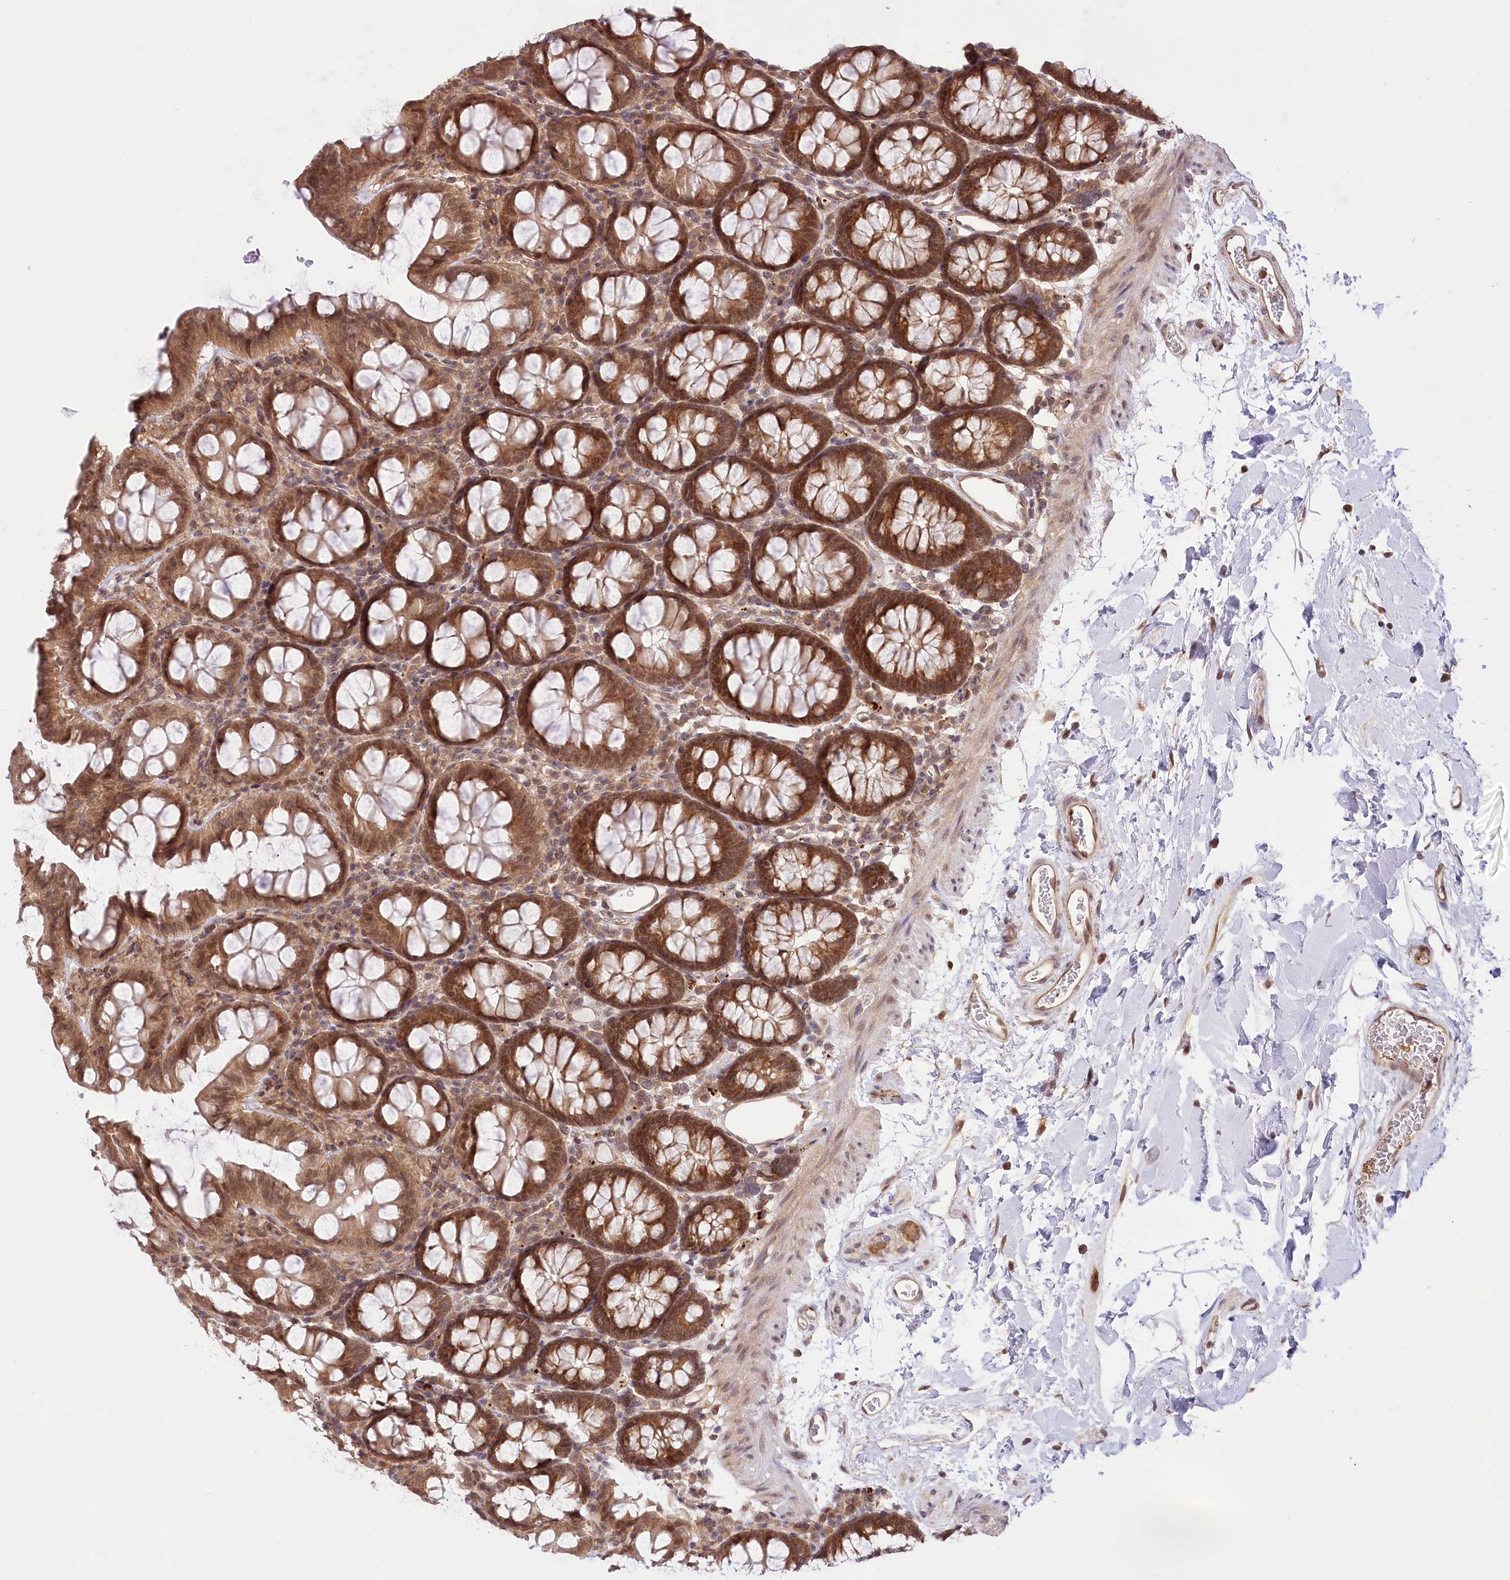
{"staining": {"intensity": "moderate", "quantity": ">75%", "location": "cytoplasmic/membranous"}, "tissue": "colon", "cell_type": "Endothelial cells", "image_type": "normal", "snomed": [{"axis": "morphology", "description": "Normal tissue, NOS"}, {"axis": "topography", "description": "Colon"}], "caption": "Human colon stained for a protein (brown) shows moderate cytoplasmic/membranous positive staining in approximately >75% of endothelial cells.", "gene": "CEP70", "patient": {"sex": "male", "age": 75}}